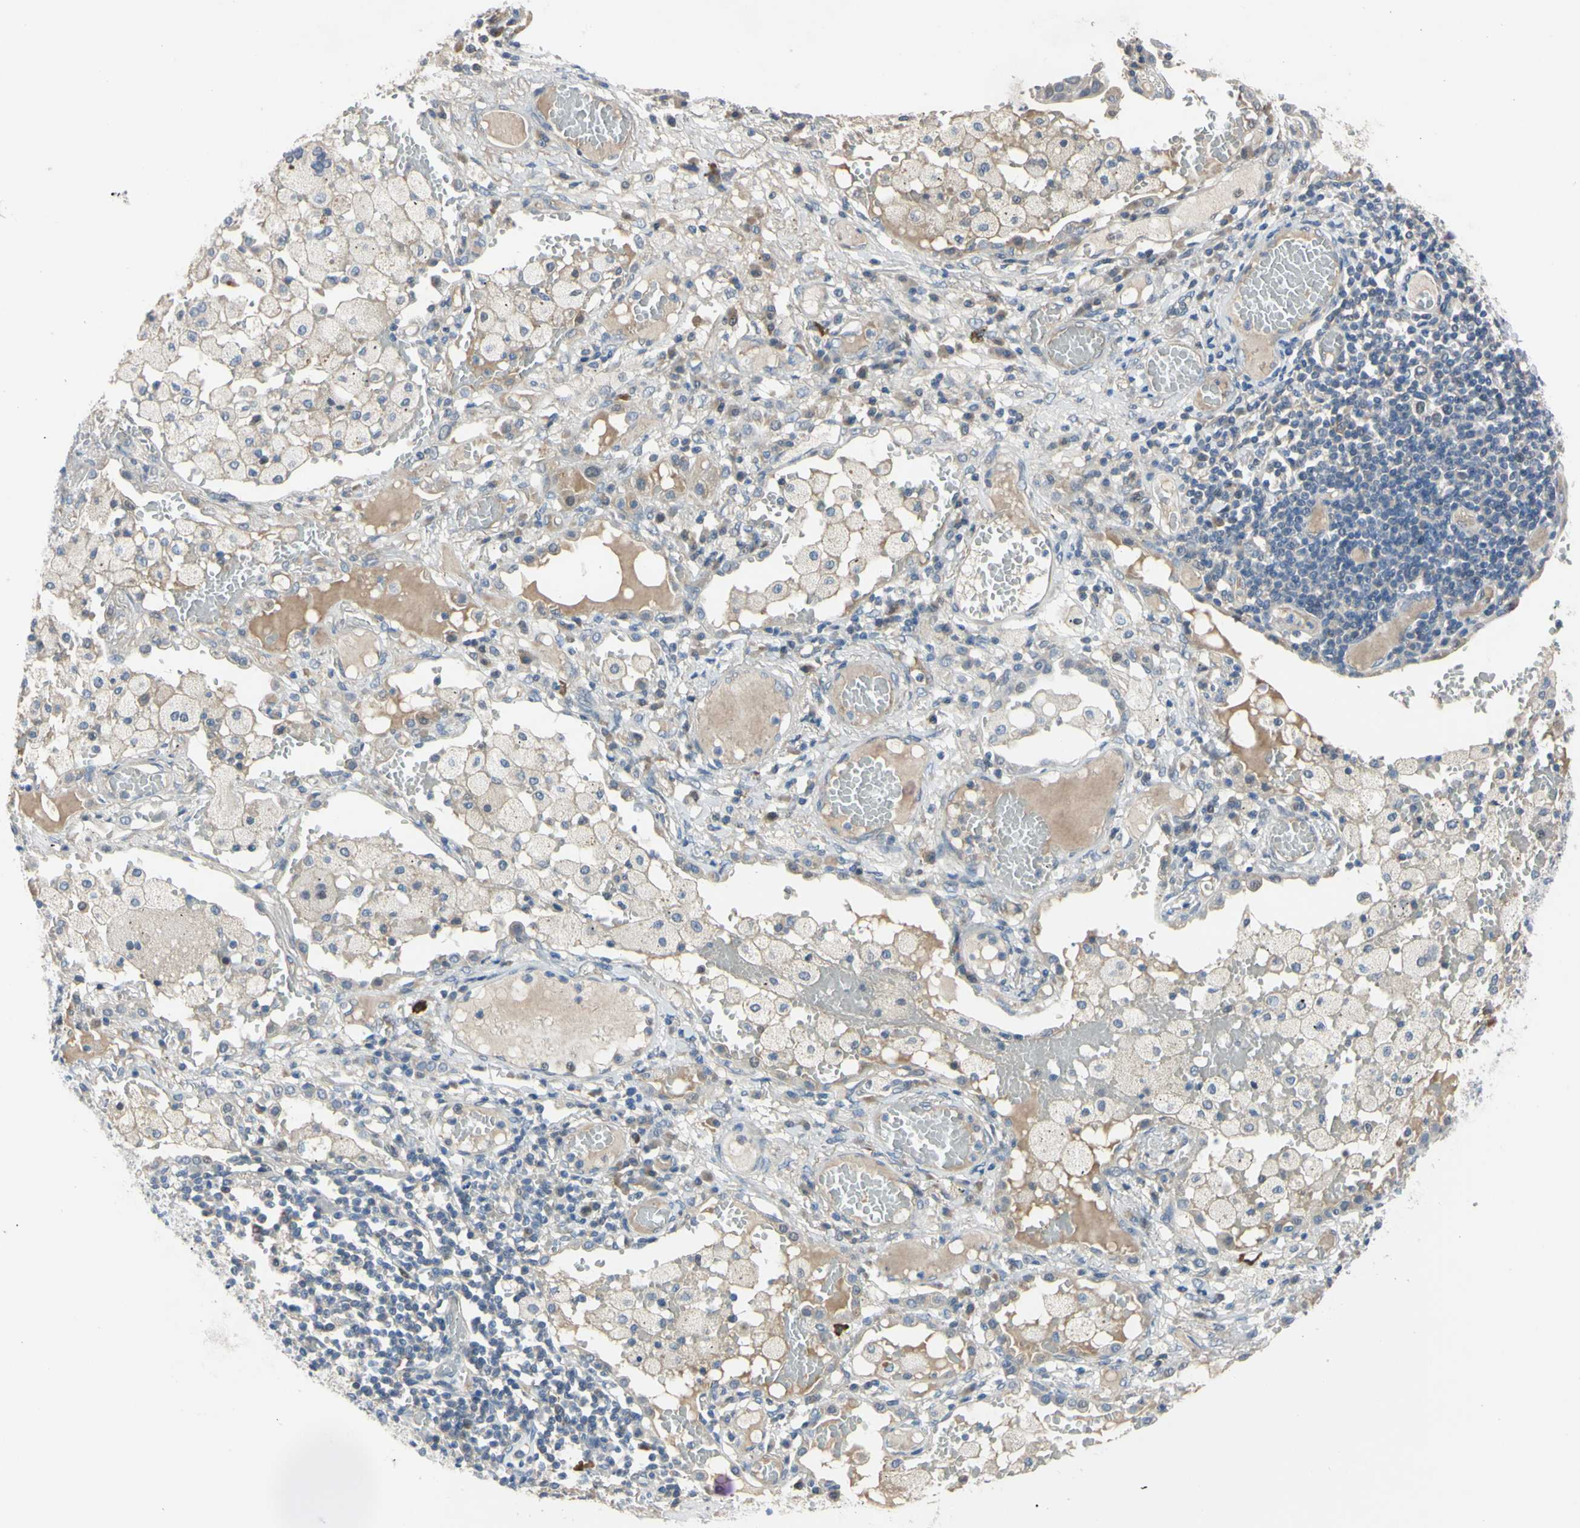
{"staining": {"intensity": "weak", "quantity": "25%-75%", "location": "cytoplasmic/membranous,nuclear"}, "tissue": "lung cancer", "cell_type": "Tumor cells", "image_type": "cancer", "snomed": [{"axis": "morphology", "description": "Squamous cell carcinoma, NOS"}, {"axis": "topography", "description": "Lung"}], "caption": "Lung squamous cell carcinoma was stained to show a protein in brown. There is low levels of weak cytoplasmic/membranous and nuclear staining in about 25%-75% of tumor cells.", "gene": "LHX9", "patient": {"sex": "male", "age": 71}}